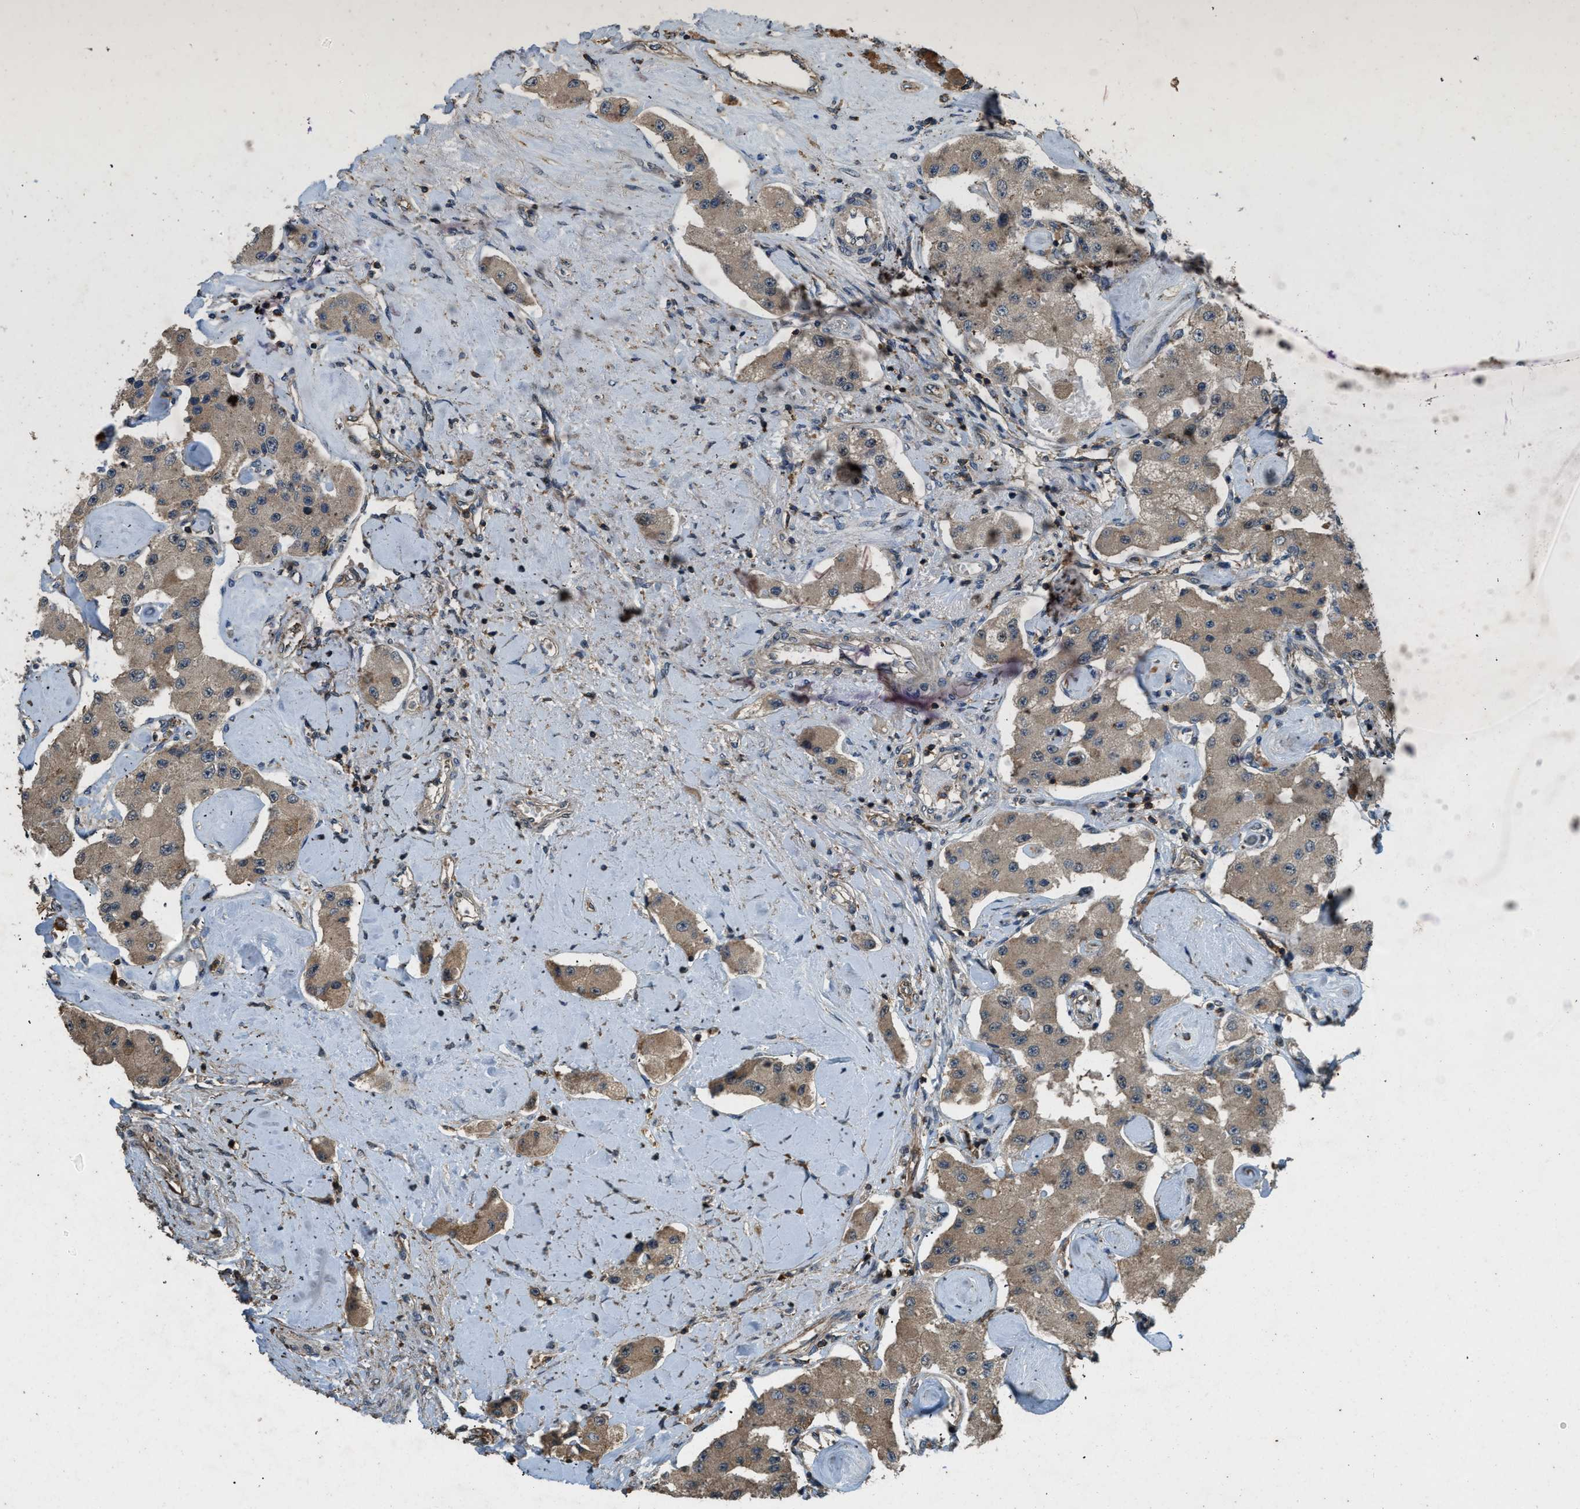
{"staining": {"intensity": "weak", "quantity": ">75%", "location": "cytoplasmic/membranous"}, "tissue": "carcinoid", "cell_type": "Tumor cells", "image_type": "cancer", "snomed": [{"axis": "morphology", "description": "Carcinoid, malignant, NOS"}, {"axis": "topography", "description": "Pancreas"}], "caption": "Human carcinoid stained with a protein marker displays weak staining in tumor cells.", "gene": "ATP8B1", "patient": {"sex": "male", "age": 41}}